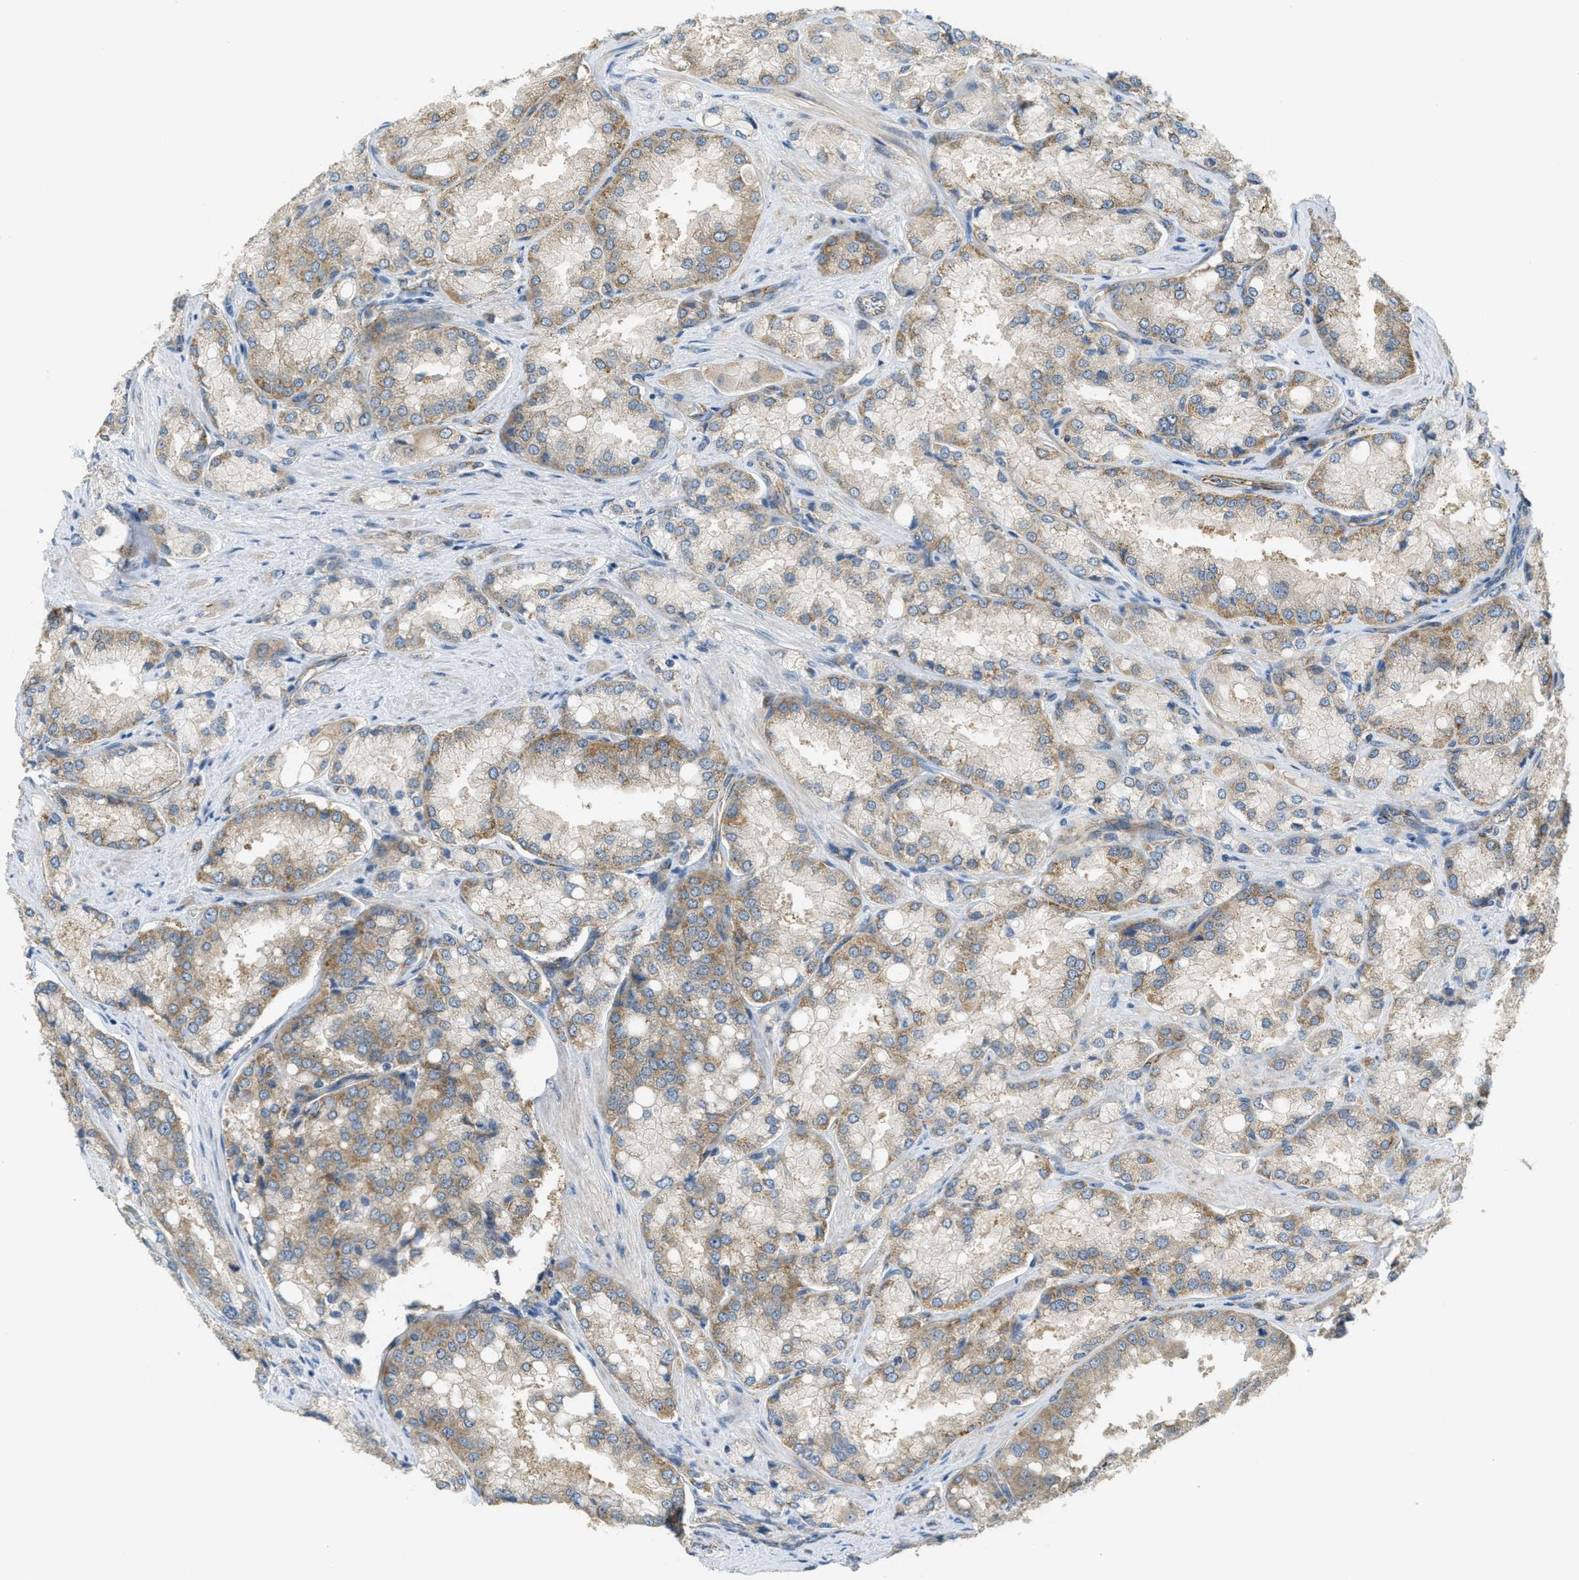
{"staining": {"intensity": "weak", "quantity": ">75%", "location": "cytoplasmic/membranous"}, "tissue": "prostate cancer", "cell_type": "Tumor cells", "image_type": "cancer", "snomed": [{"axis": "morphology", "description": "Adenocarcinoma, High grade"}, {"axis": "topography", "description": "Prostate"}], "caption": "IHC micrograph of human prostate cancer (adenocarcinoma (high-grade)) stained for a protein (brown), which displays low levels of weak cytoplasmic/membranous positivity in about >75% of tumor cells.", "gene": "JCAD", "patient": {"sex": "male", "age": 50}}